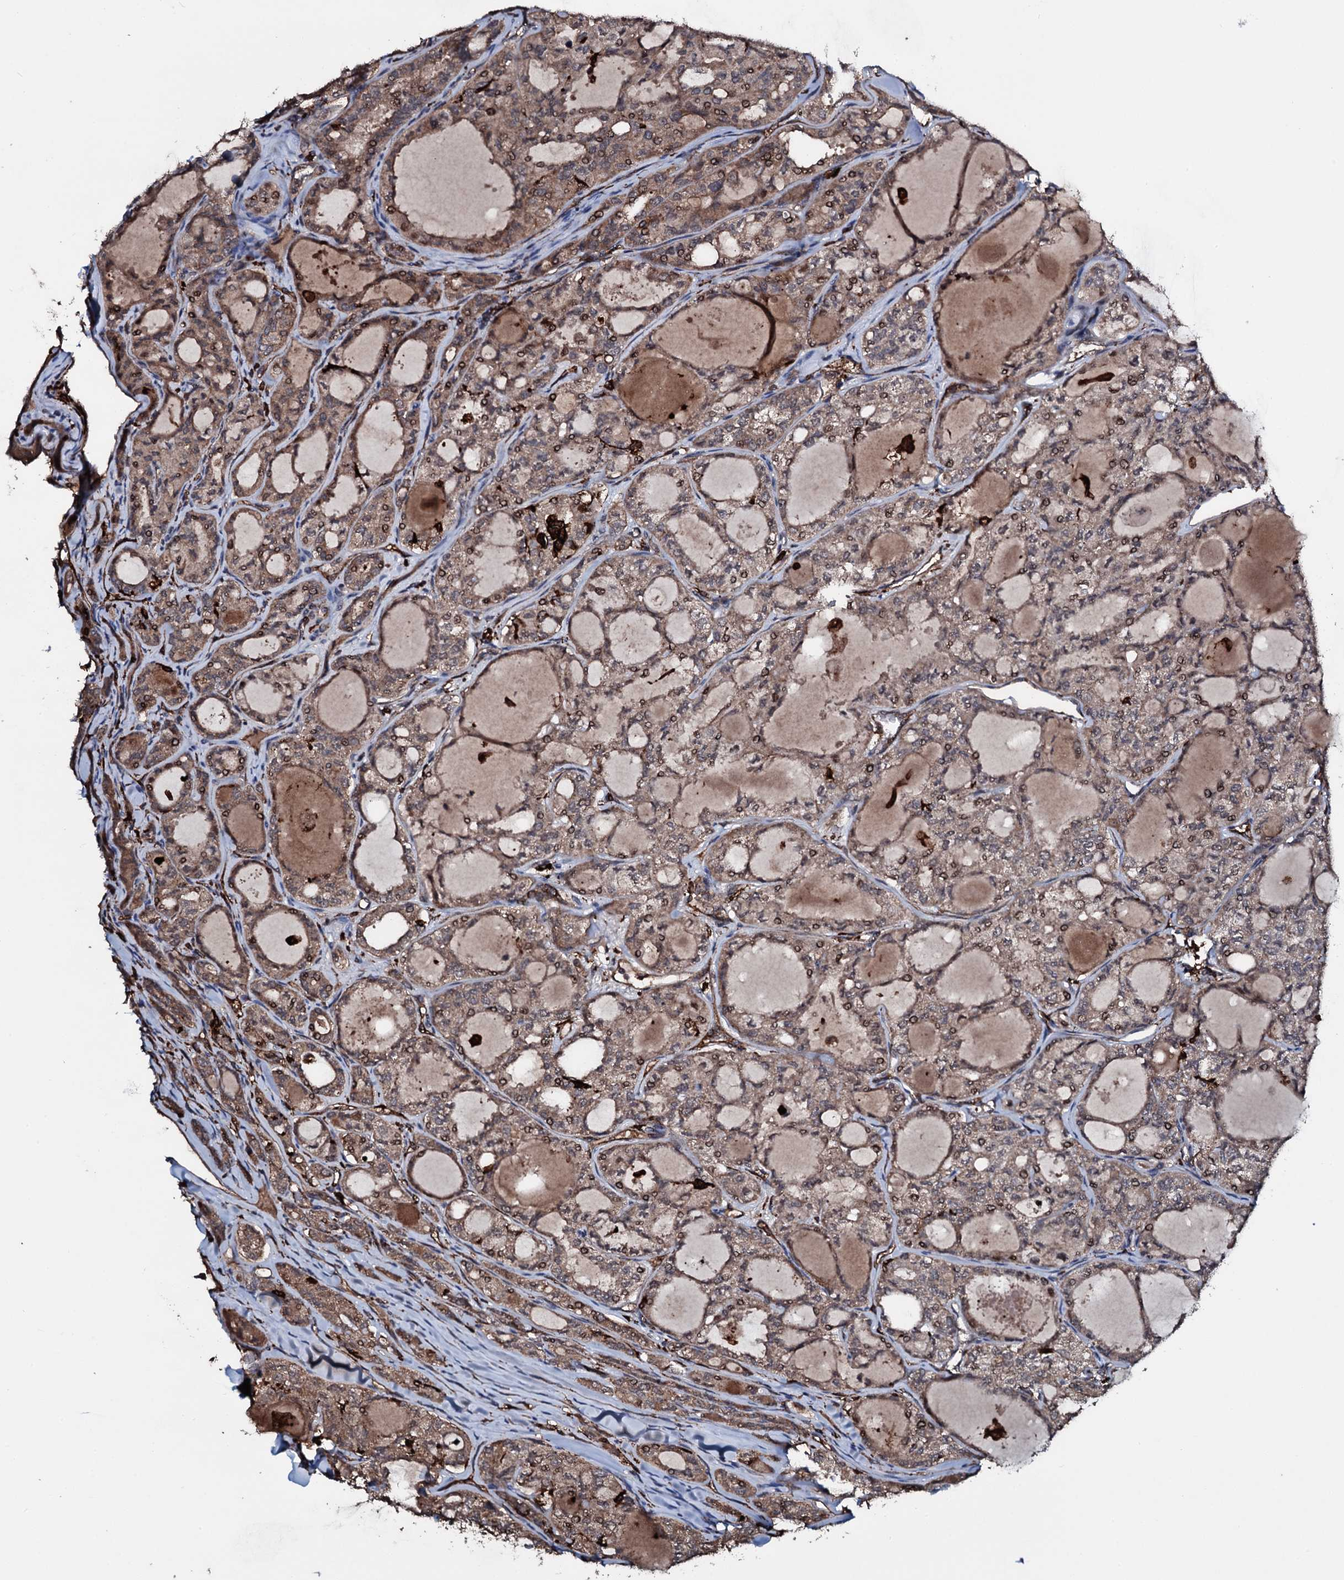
{"staining": {"intensity": "moderate", "quantity": "25%-75%", "location": "cytoplasmic/membranous,nuclear"}, "tissue": "thyroid cancer", "cell_type": "Tumor cells", "image_type": "cancer", "snomed": [{"axis": "morphology", "description": "Follicular adenoma carcinoma, NOS"}, {"axis": "topography", "description": "Thyroid gland"}], "caption": "An IHC micrograph of neoplastic tissue is shown. Protein staining in brown labels moderate cytoplasmic/membranous and nuclear positivity in thyroid follicular adenoma carcinoma within tumor cells.", "gene": "TPGS2", "patient": {"sex": "male", "age": 75}}